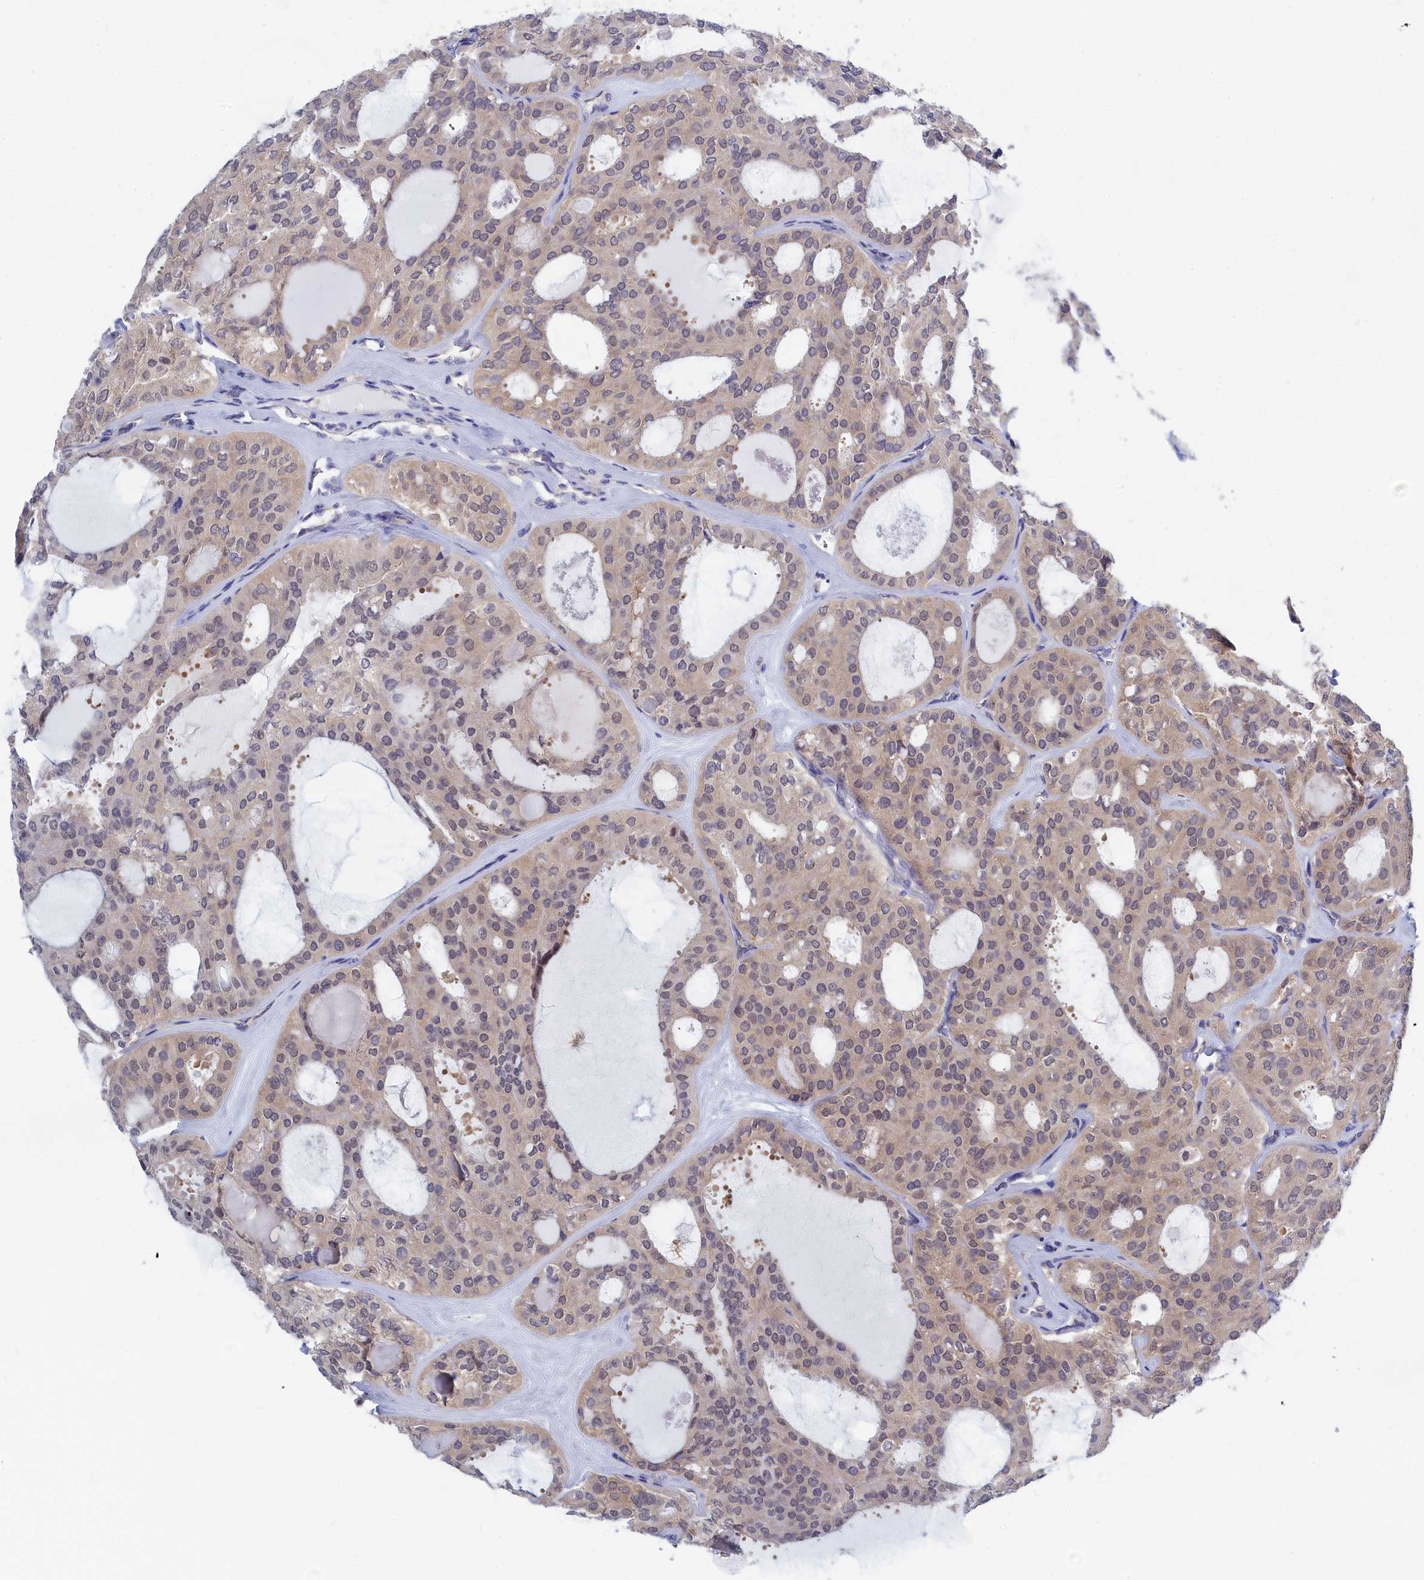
{"staining": {"intensity": "weak", "quantity": "<25%", "location": "nuclear"}, "tissue": "thyroid cancer", "cell_type": "Tumor cells", "image_type": "cancer", "snomed": [{"axis": "morphology", "description": "Follicular adenoma carcinoma, NOS"}, {"axis": "topography", "description": "Thyroid gland"}], "caption": "A high-resolution photomicrograph shows immunohistochemistry staining of follicular adenoma carcinoma (thyroid), which reveals no significant staining in tumor cells.", "gene": "PGP", "patient": {"sex": "male", "age": 75}}